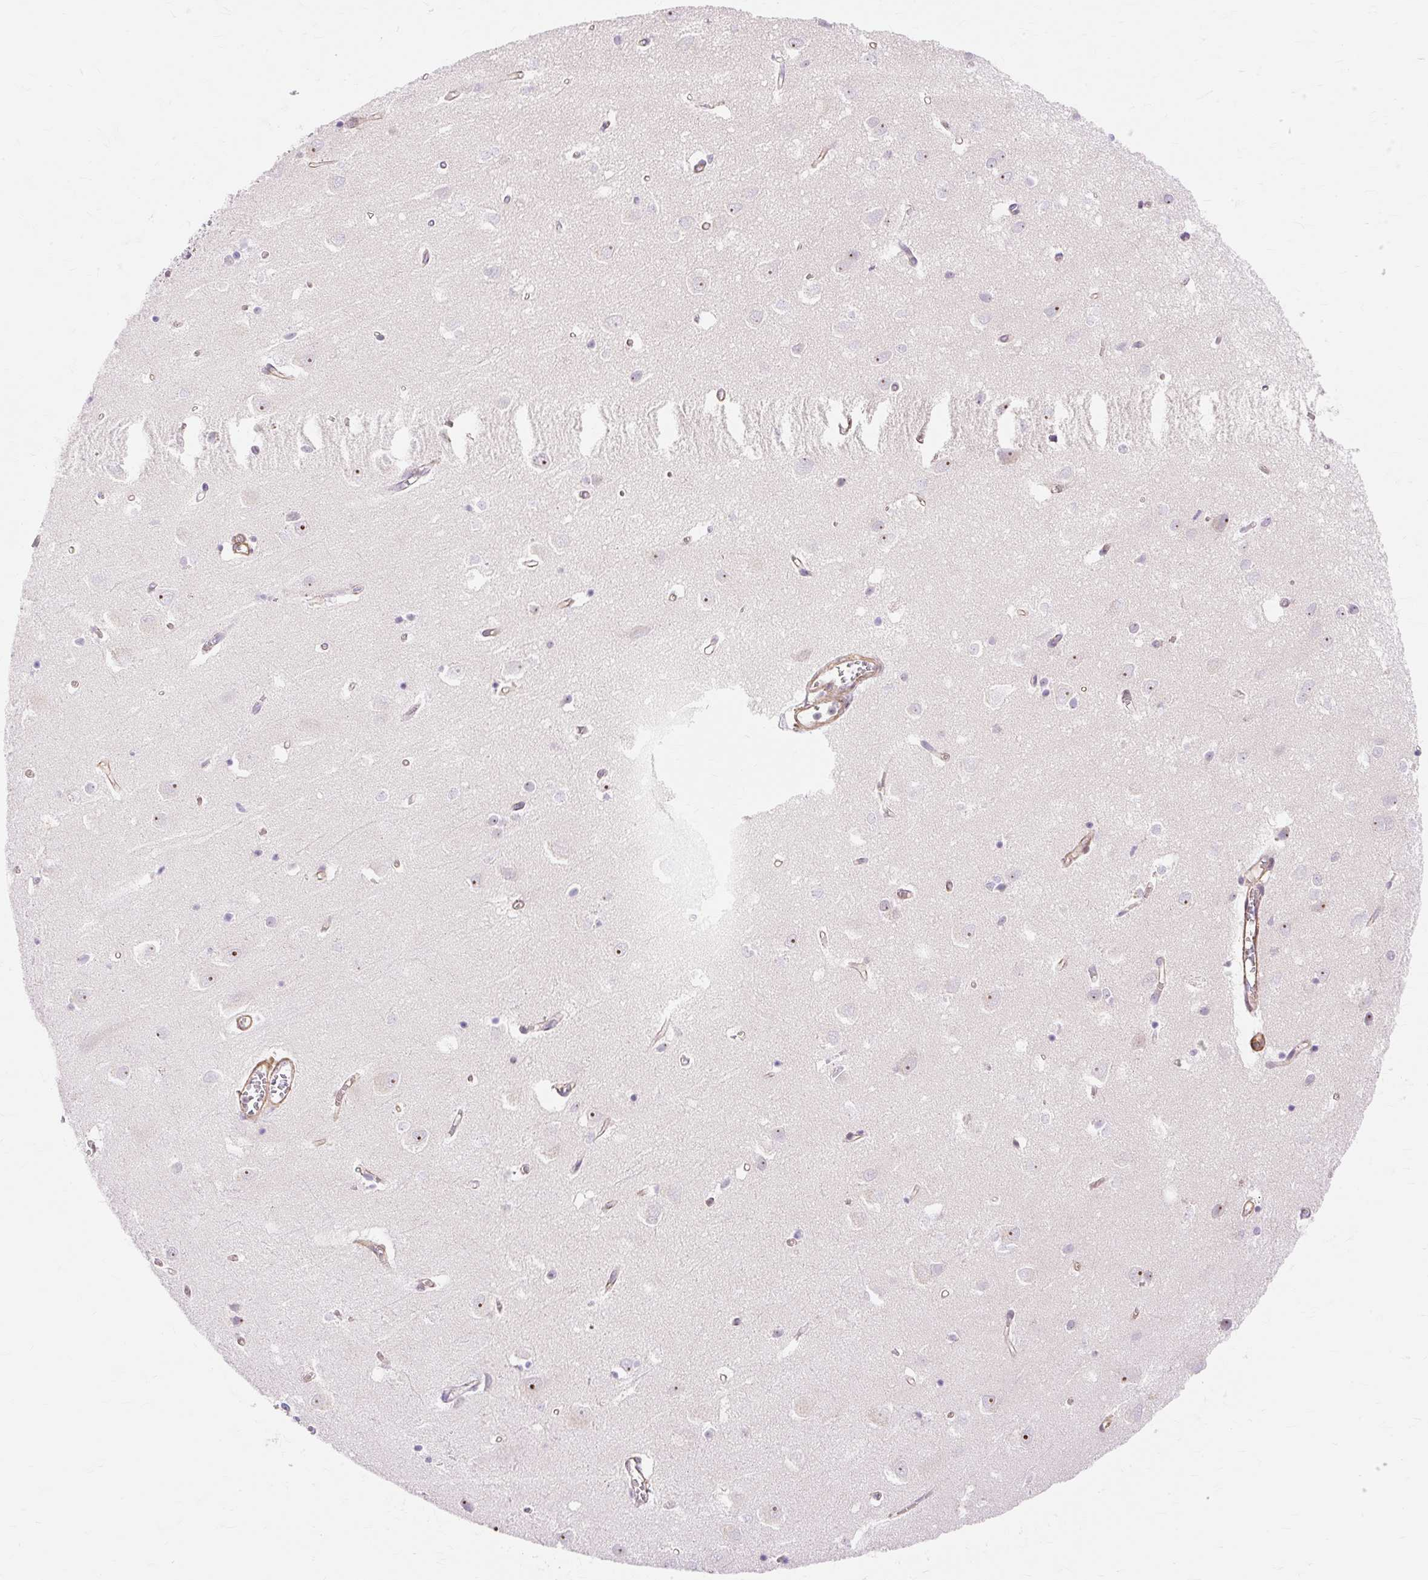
{"staining": {"intensity": "weak", "quantity": "25%-75%", "location": "cytoplasmic/membranous"}, "tissue": "cerebral cortex", "cell_type": "Endothelial cells", "image_type": "normal", "snomed": [{"axis": "morphology", "description": "Normal tissue, NOS"}, {"axis": "topography", "description": "Cerebral cortex"}], "caption": "The histopathology image demonstrates staining of benign cerebral cortex, revealing weak cytoplasmic/membranous protein staining (brown color) within endothelial cells. Nuclei are stained in blue.", "gene": "OBP2A", "patient": {"sex": "male", "age": 70}}